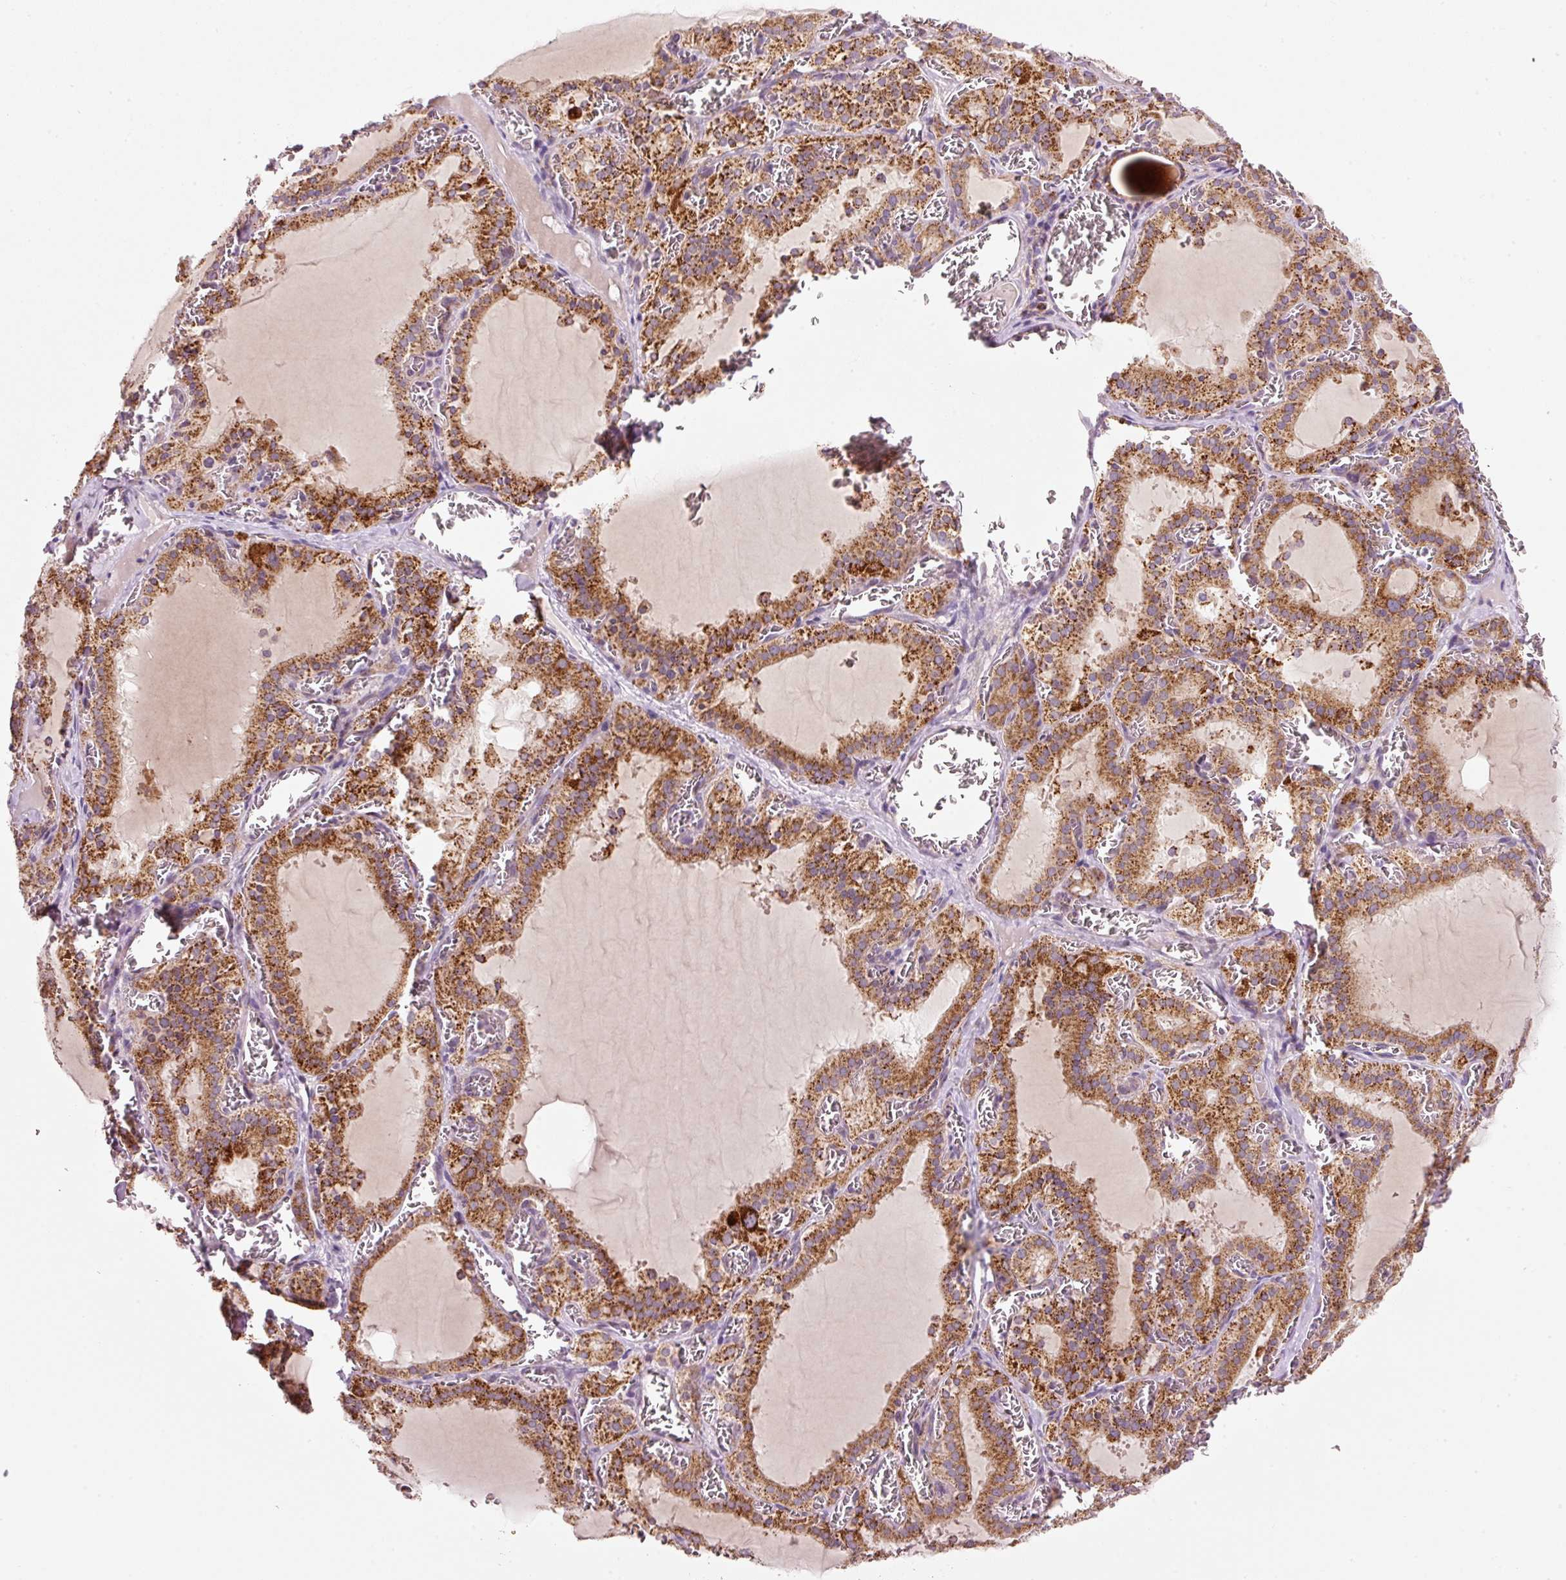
{"staining": {"intensity": "strong", "quantity": ">75%", "location": "cytoplasmic/membranous"}, "tissue": "thyroid gland", "cell_type": "Glandular cells", "image_type": "normal", "snomed": [{"axis": "morphology", "description": "Normal tissue, NOS"}, {"axis": "topography", "description": "Thyroid gland"}], "caption": "Immunohistochemical staining of benign thyroid gland shows >75% levels of strong cytoplasmic/membranous protein expression in approximately >75% of glandular cells. Using DAB (brown) and hematoxylin (blue) stains, captured at high magnification using brightfield microscopy.", "gene": "FAM78B", "patient": {"sex": "female", "age": 30}}